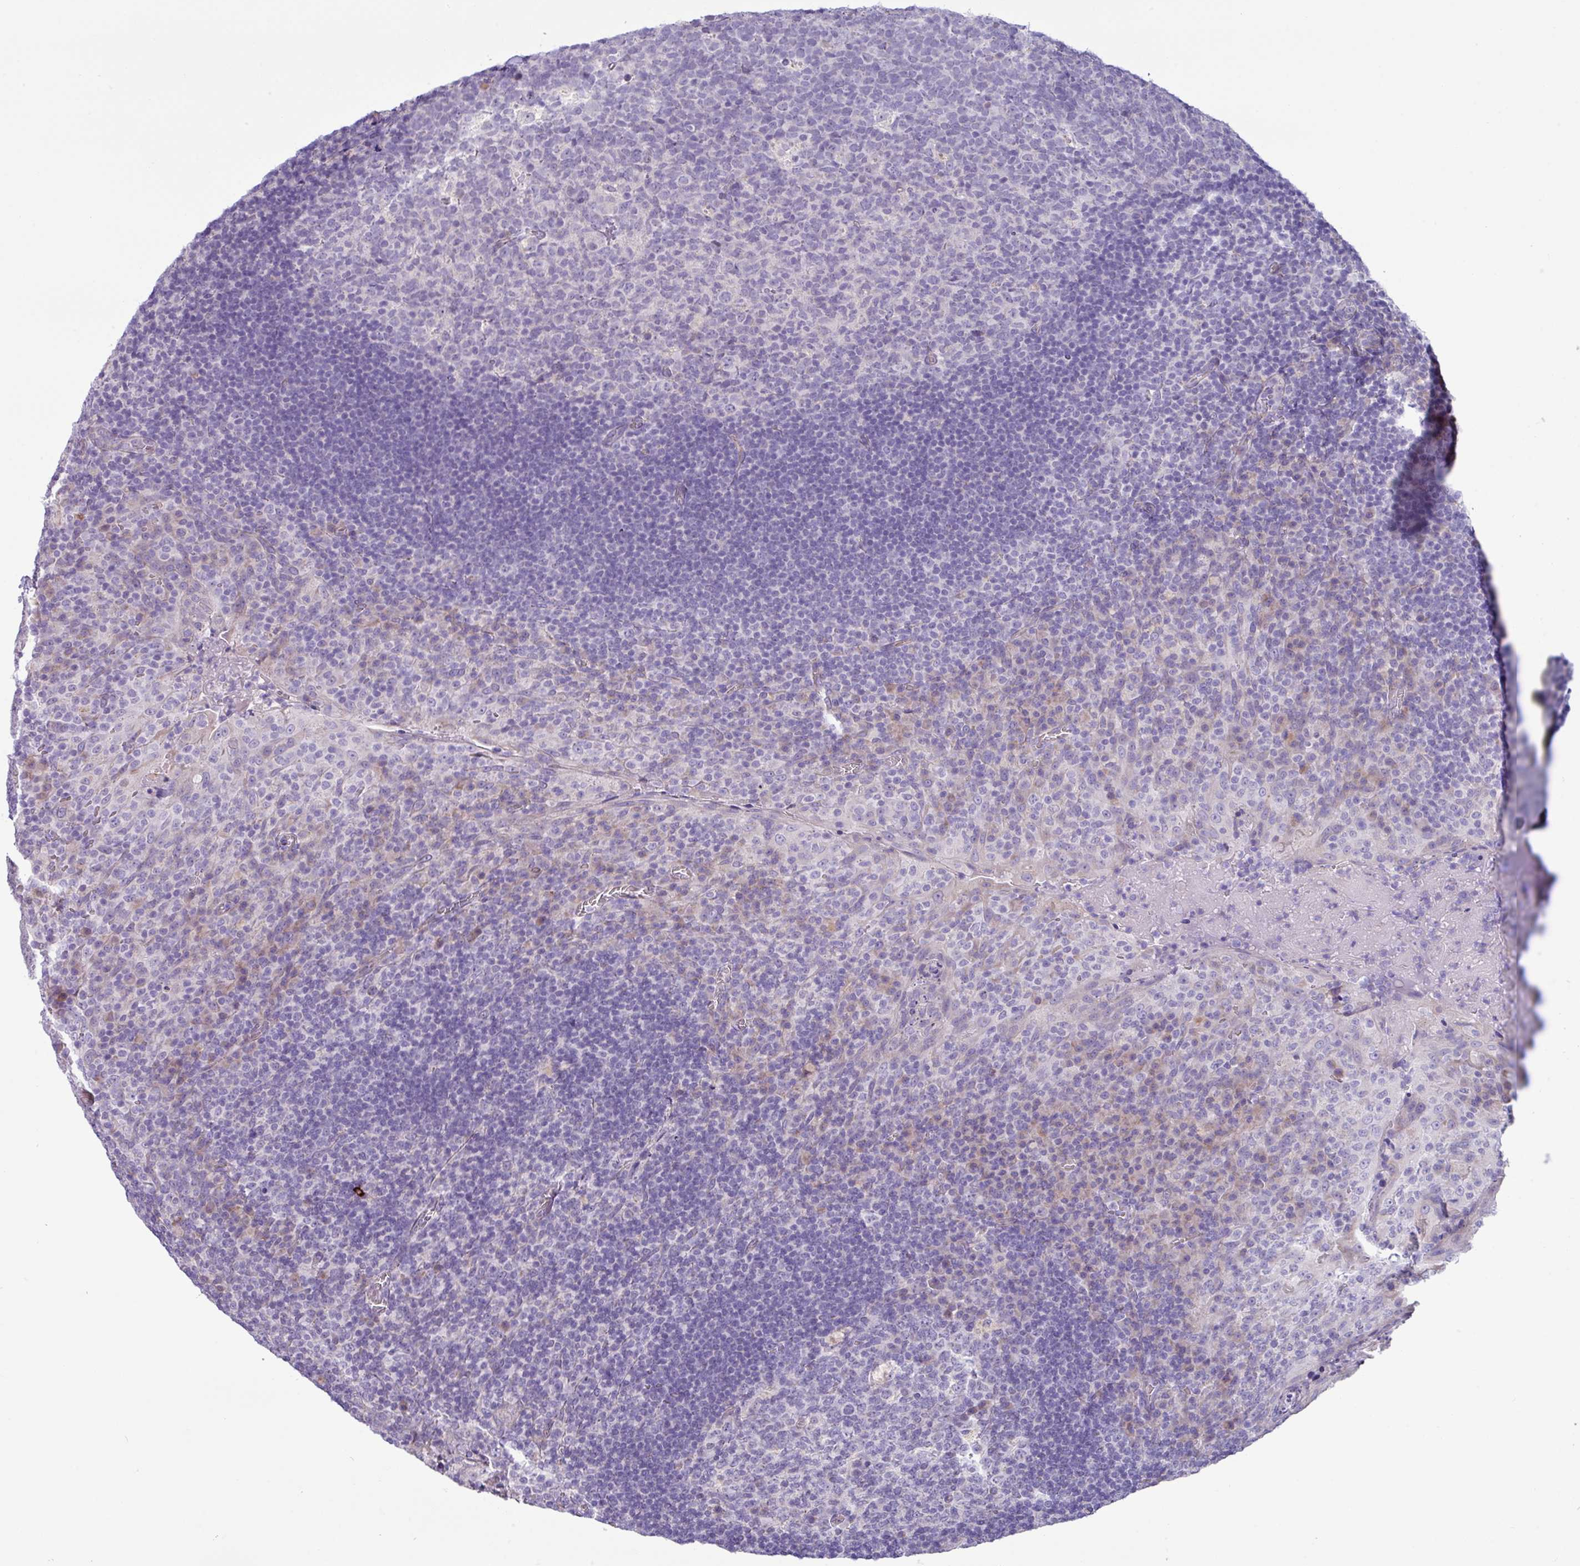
{"staining": {"intensity": "negative", "quantity": "none", "location": "none"}, "tissue": "tonsil", "cell_type": "Germinal center cells", "image_type": "normal", "snomed": [{"axis": "morphology", "description": "Normal tissue, NOS"}, {"axis": "topography", "description": "Tonsil"}], "caption": "The image displays no significant expression in germinal center cells of tonsil. (Stains: DAB (3,3'-diaminobenzidine) IHC with hematoxylin counter stain, Microscopy: brightfield microscopy at high magnification).", "gene": "IRGC", "patient": {"sex": "male", "age": 17}}